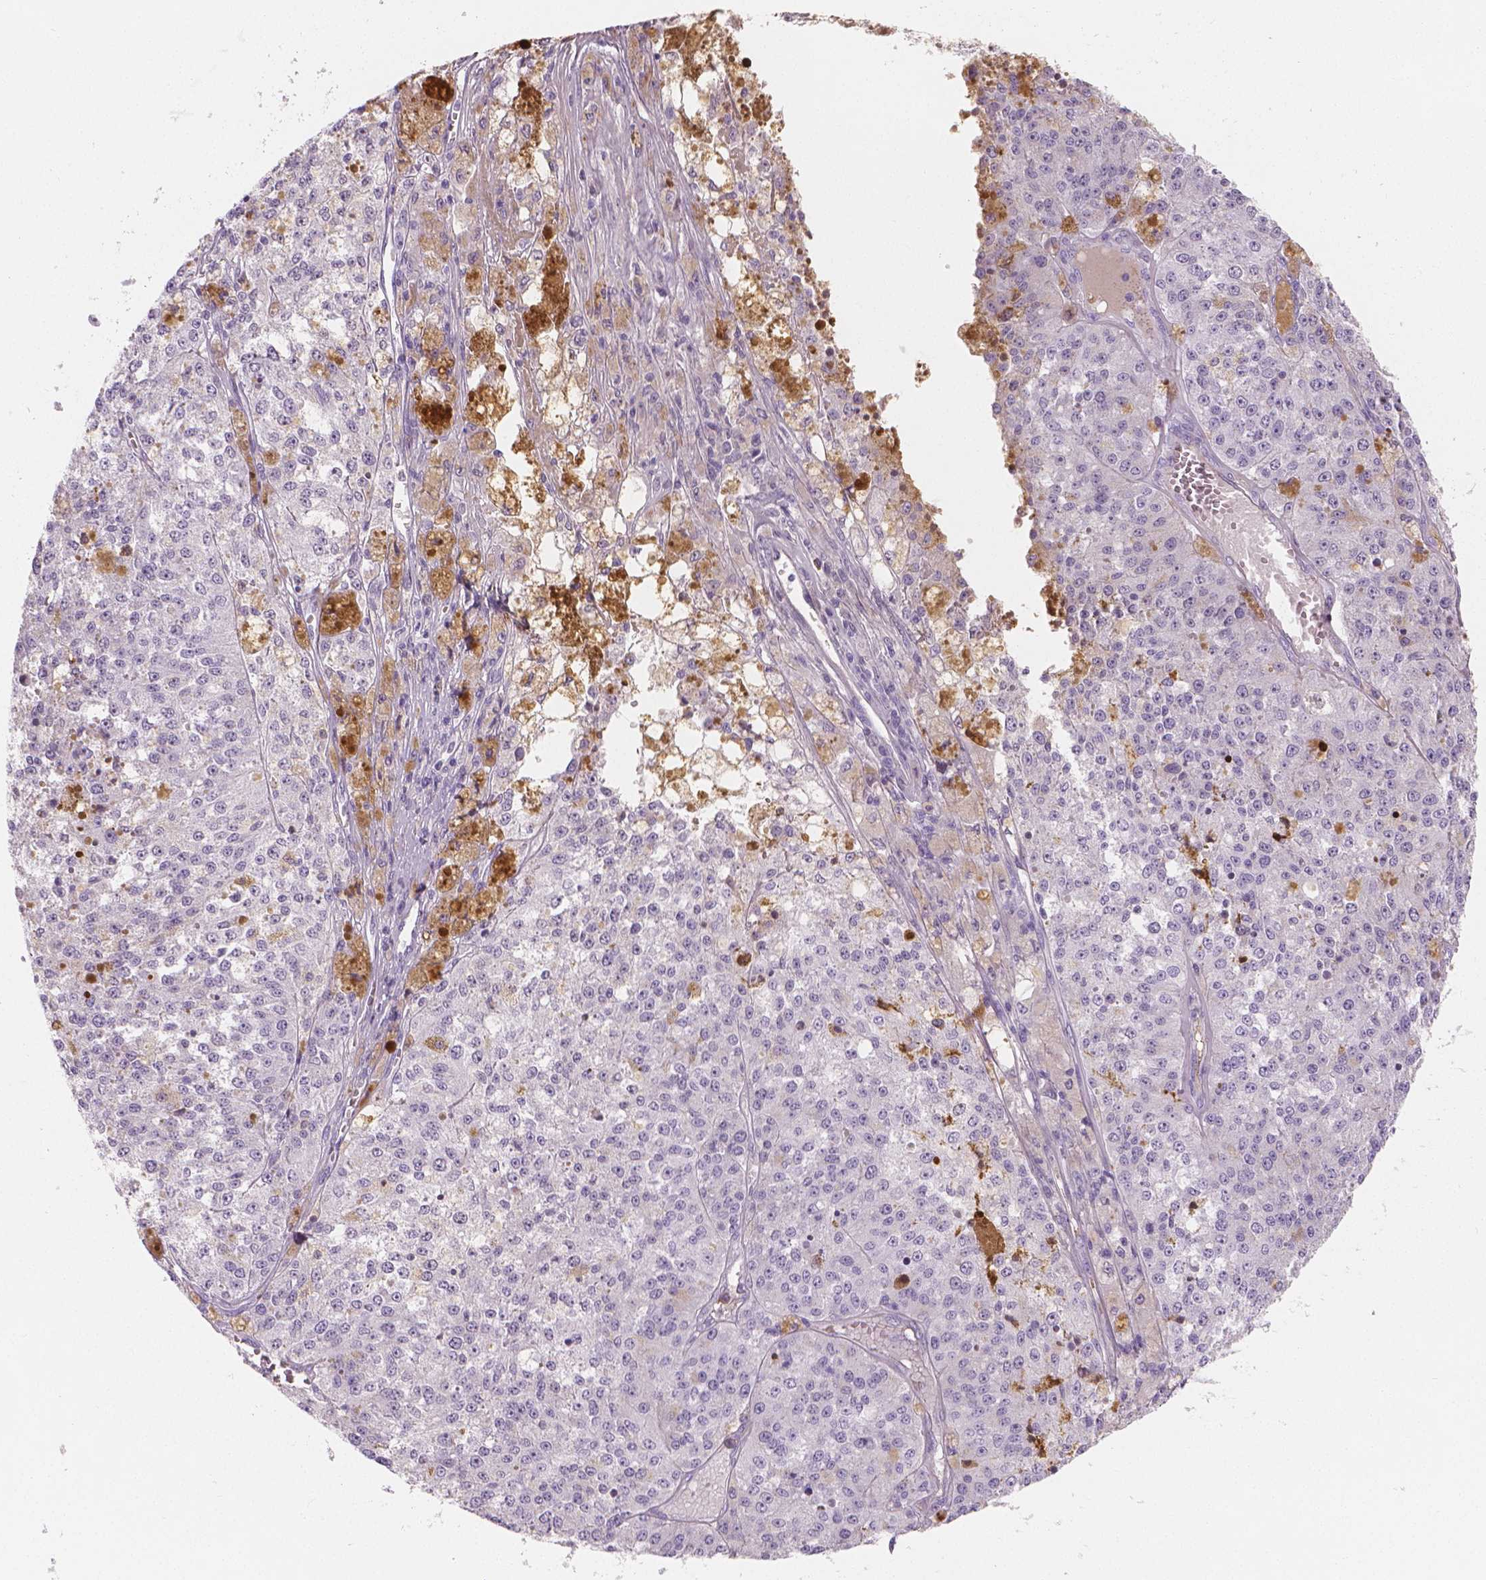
{"staining": {"intensity": "negative", "quantity": "none", "location": "none"}, "tissue": "melanoma", "cell_type": "Tumor cells", "image_type": "cancer", "snomed": [{"axis": "morphology", "description": "Malignant melanoma, Metastatic site"}, {"axis": "topography", "description": "Lymph node"}], "caption": "The micrograph displays no staining of tumor cells in melanoma.", "gene": "APOA4", "patient": {"sex": "female", "age": 64}}